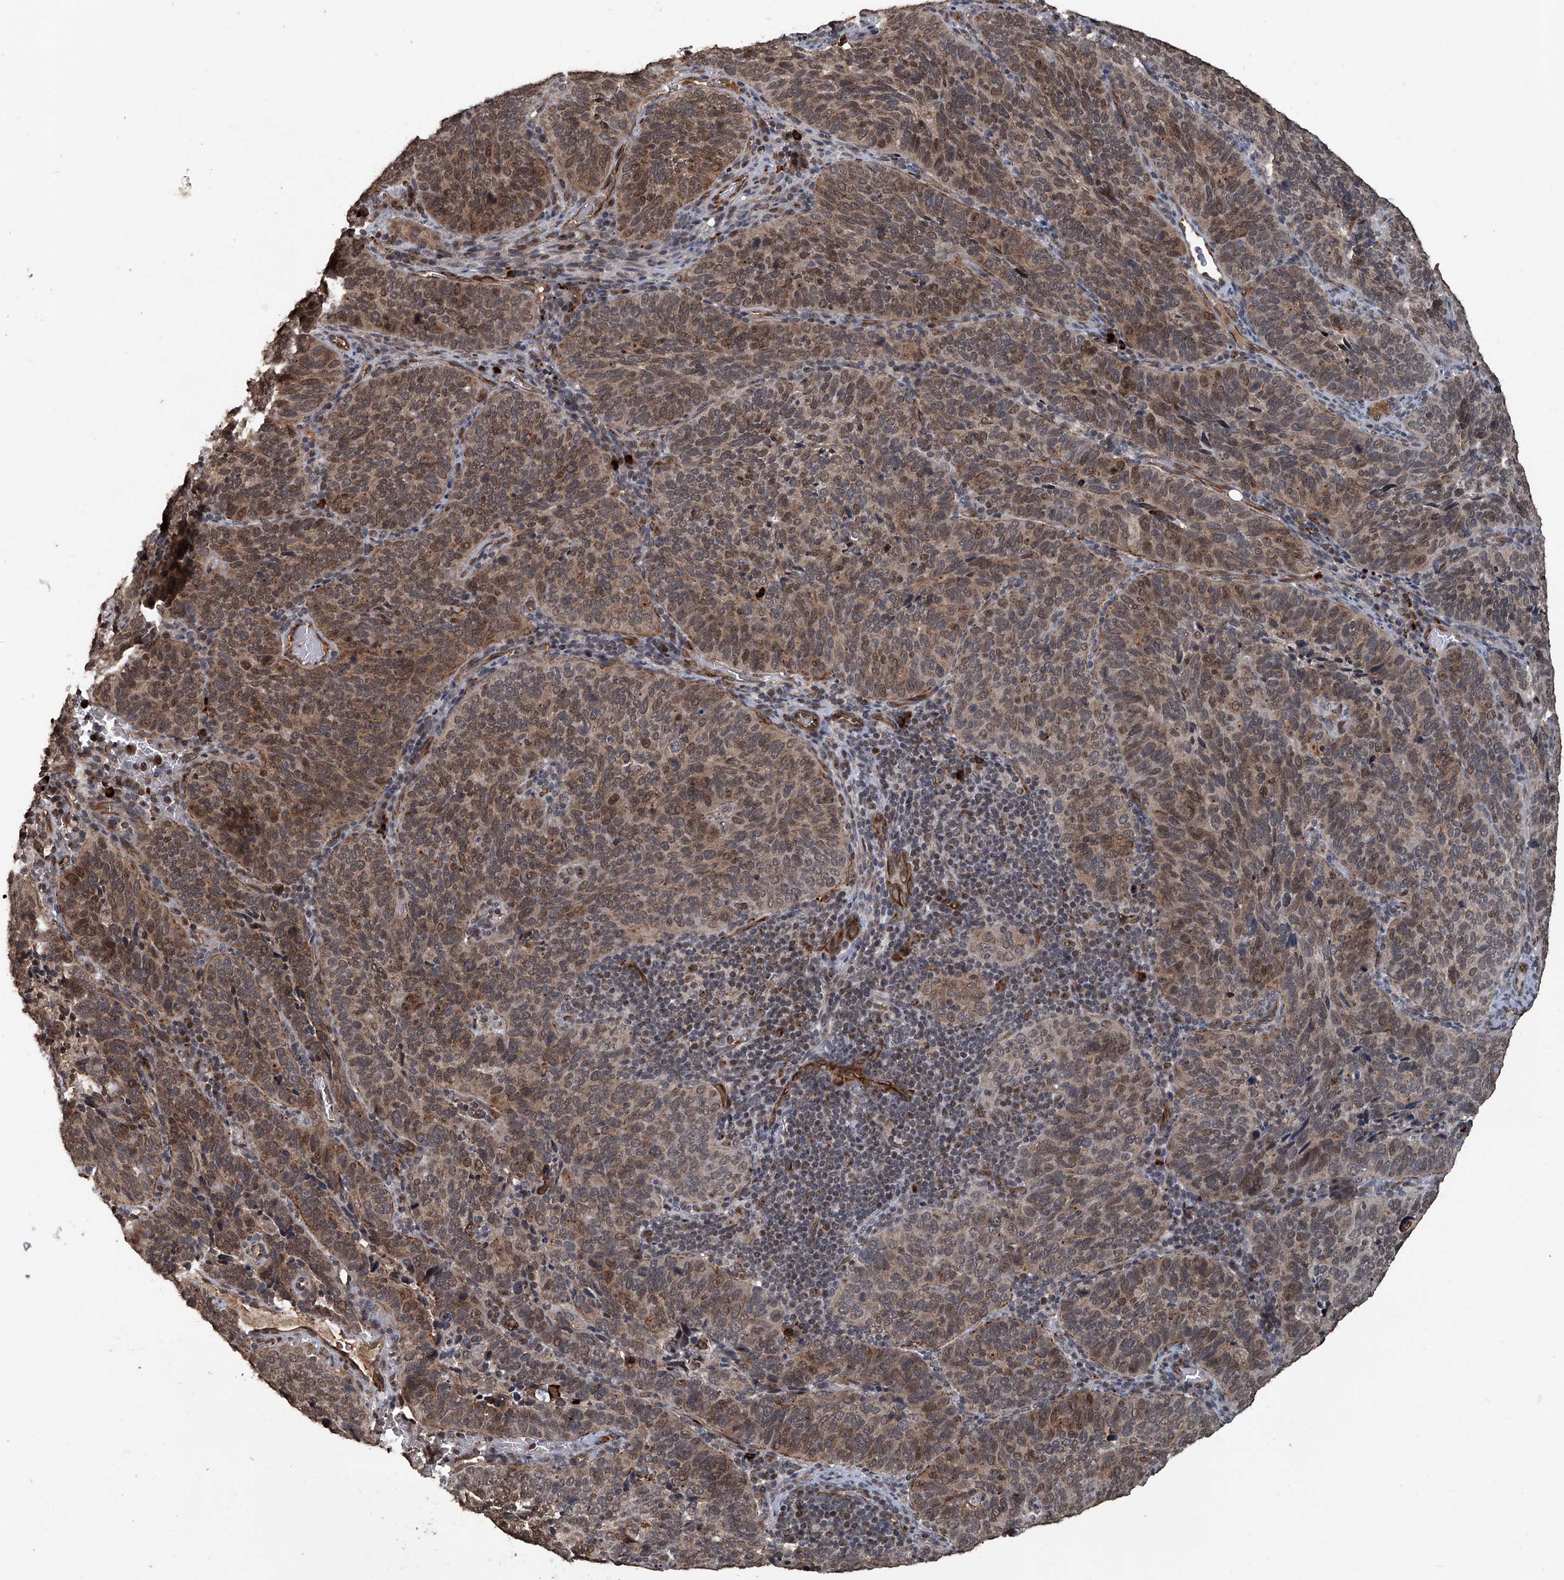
{"staining": {"intensity": "moderate", "quantity": ">75%", "location": "cytoplasmic/membranous,nuclear"}, "tissue": "cervical cancer", "cell_type": "Tumor cells", "image_type": "cancer", "snomed": [{"axis": "morphology", "description": "Squamous cell carcinoma, NOS"}, {"axis": "topography", "description": "Cervix"}], "caption": "A medium amount of moderate cytoplasmic/membranous and nuclear staining is identified in about >75% of tumor cells in cervical squamous cell carcinoma tissue.", "gene": "GPR132", "patient": {"sex": "female", "age": 60}}